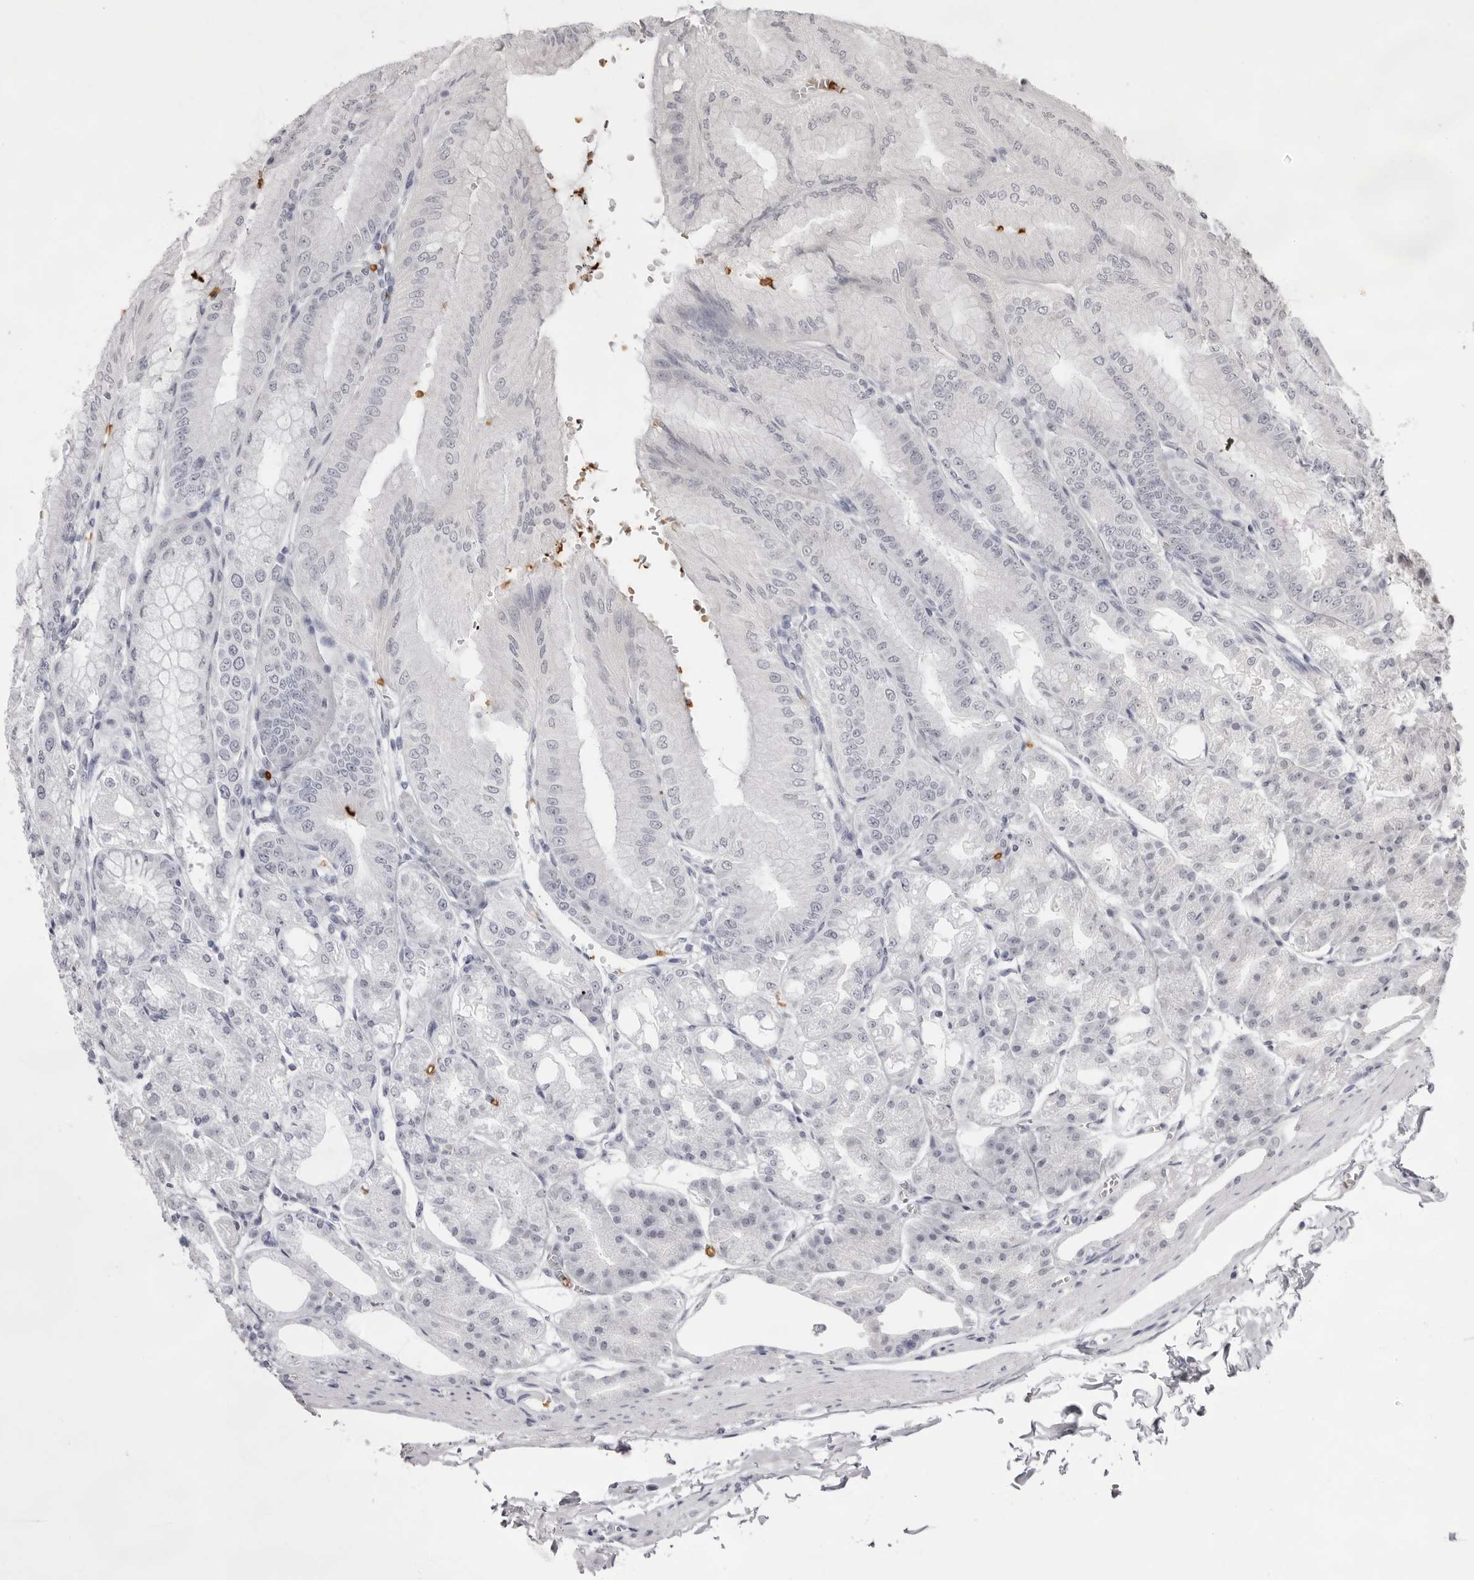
{"staining": {"intensity": "negative", "quantity": "none", "location": "none"}, "tissue": "stomach", "cell_type": "Glandular cells", "image_type": "normal", "snomed": [{"axis": "morphology", "description": "Normal tissue, NOS"}, {"axis": "topography", "description": "Stomach, lower"}], "caption": "Image shows no significant protein staining in glandular cells of unremarkable stomach. (DAB immunohistochemistry visualized using brightfield microscopy, high magnification).", "gene": "SPTA1", "patient": {"sex": "male", "age": 71}}